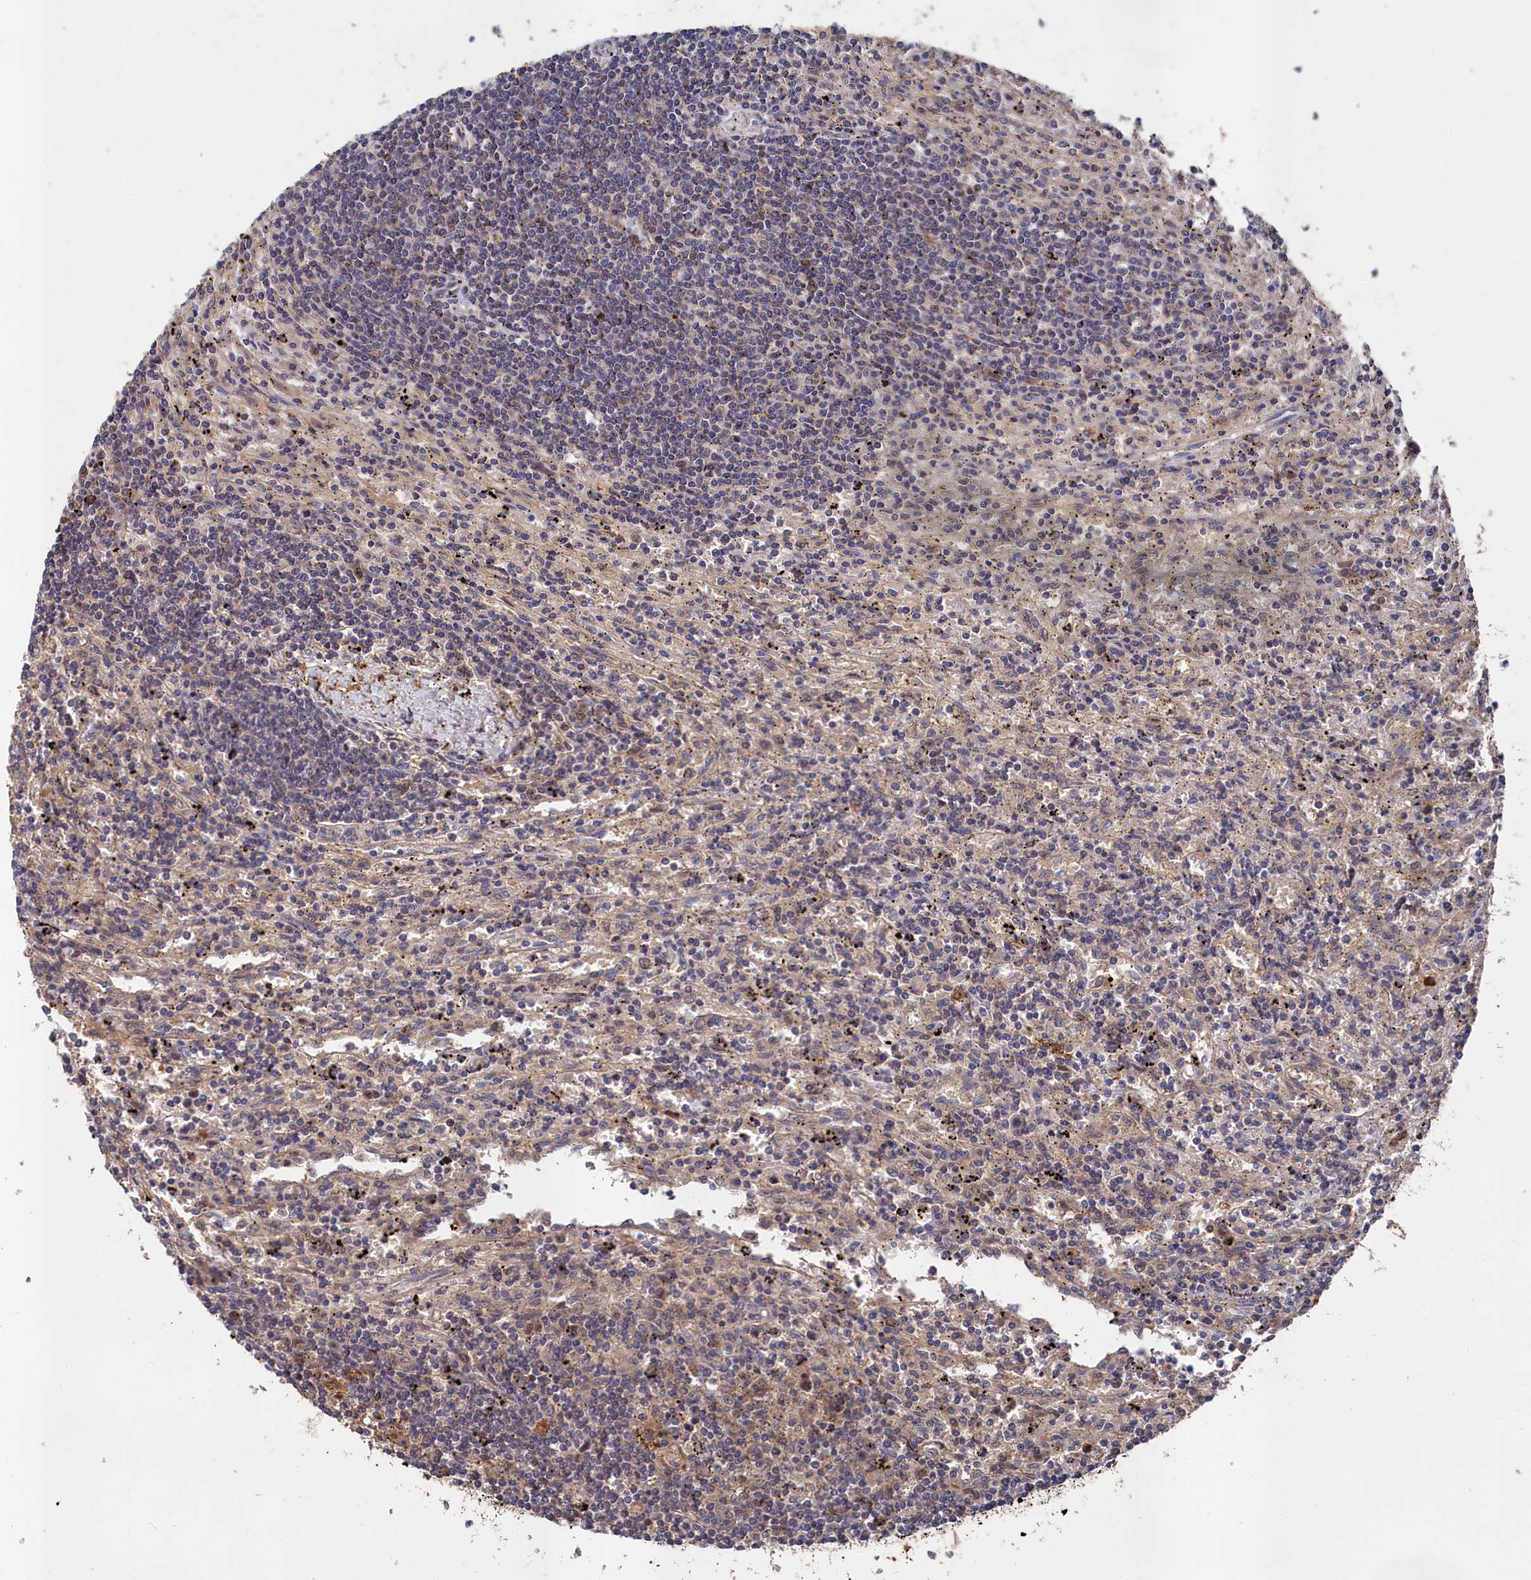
{"staining": {"intensity": "negative", "quantity": "none", "location": "none"}, "tissue": "lymphoma", "cell_type": "Tumor cells", "image_type": "cancer", "snomed": [{"axis": "morphology", "description": "Malignant lymphoma, non-Hodgkin's type, Low grade"}, {"axis": "topography", "description": "Spleen"}], "caption": "This image is of malignant lymphoma, non-Hodgkin's type (low-grade) stained with IHC to label a protein in brown with the nuclei are counter-stained blue. There is no positivity in tumor cells. (DAB immunohistochemistry (IHC), high magnification).", "gene": "RMI2", "patient": {"sex": "male", "age": 76}}